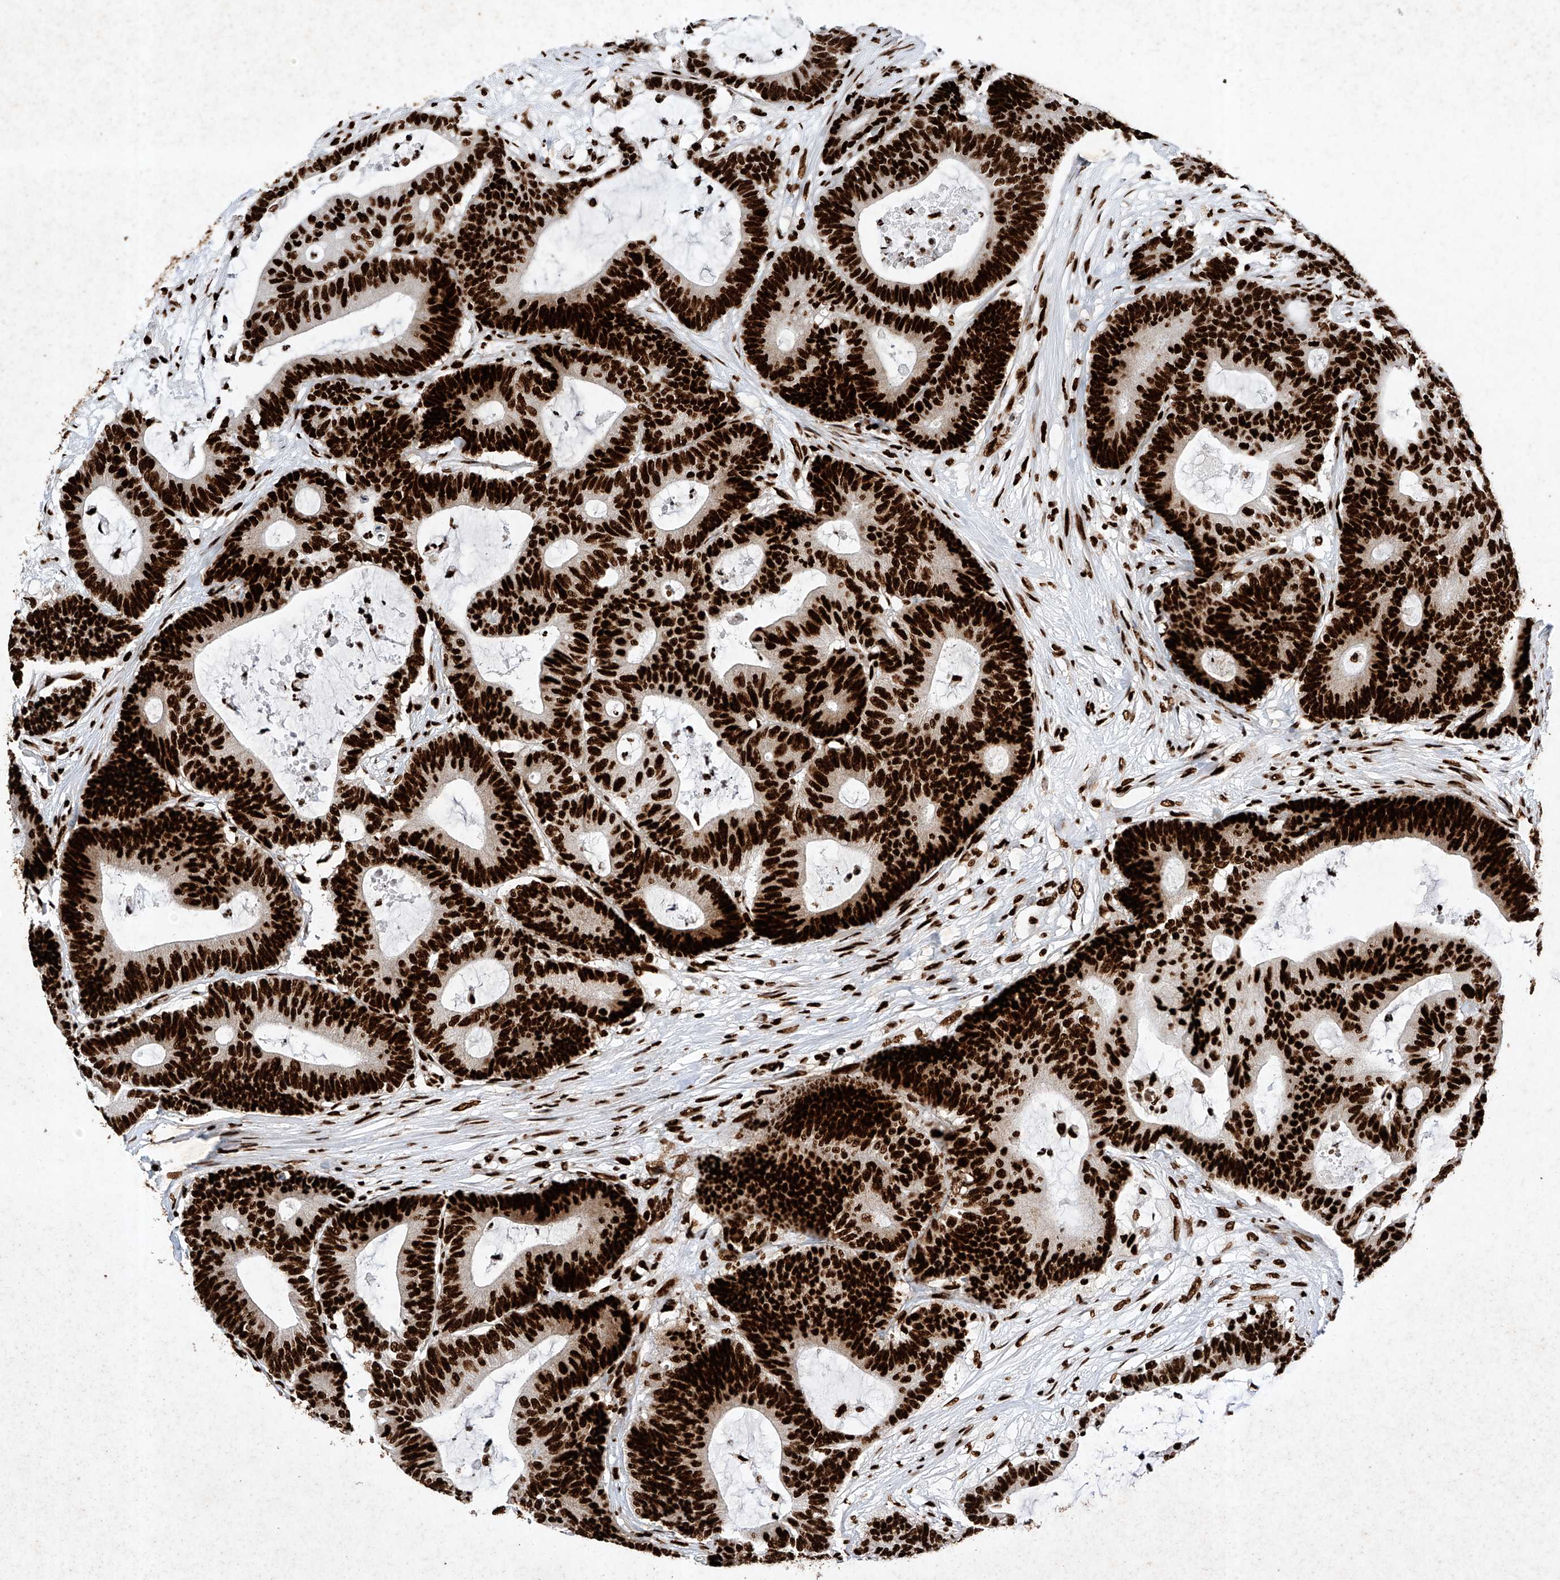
{"staining": {"intensity": "strong", "quantity": ">75%", "location": "nuclear"}, "tissue": "colorectal cancer", "cell_type": "Tumor cells", "image_type": "cancer", "snomed": [{"axis": "morphology", "description": "Adenocarcinoma, NOS"}, {"axis": "topography", "description": "Colon"}], "caption": "A brown stain shows strong nuclear staining of a protein in human colorectal adenocarcinoma tumor cells.", "gene": "SRSF6", "patient": {"sex": "female", "age": 84}}